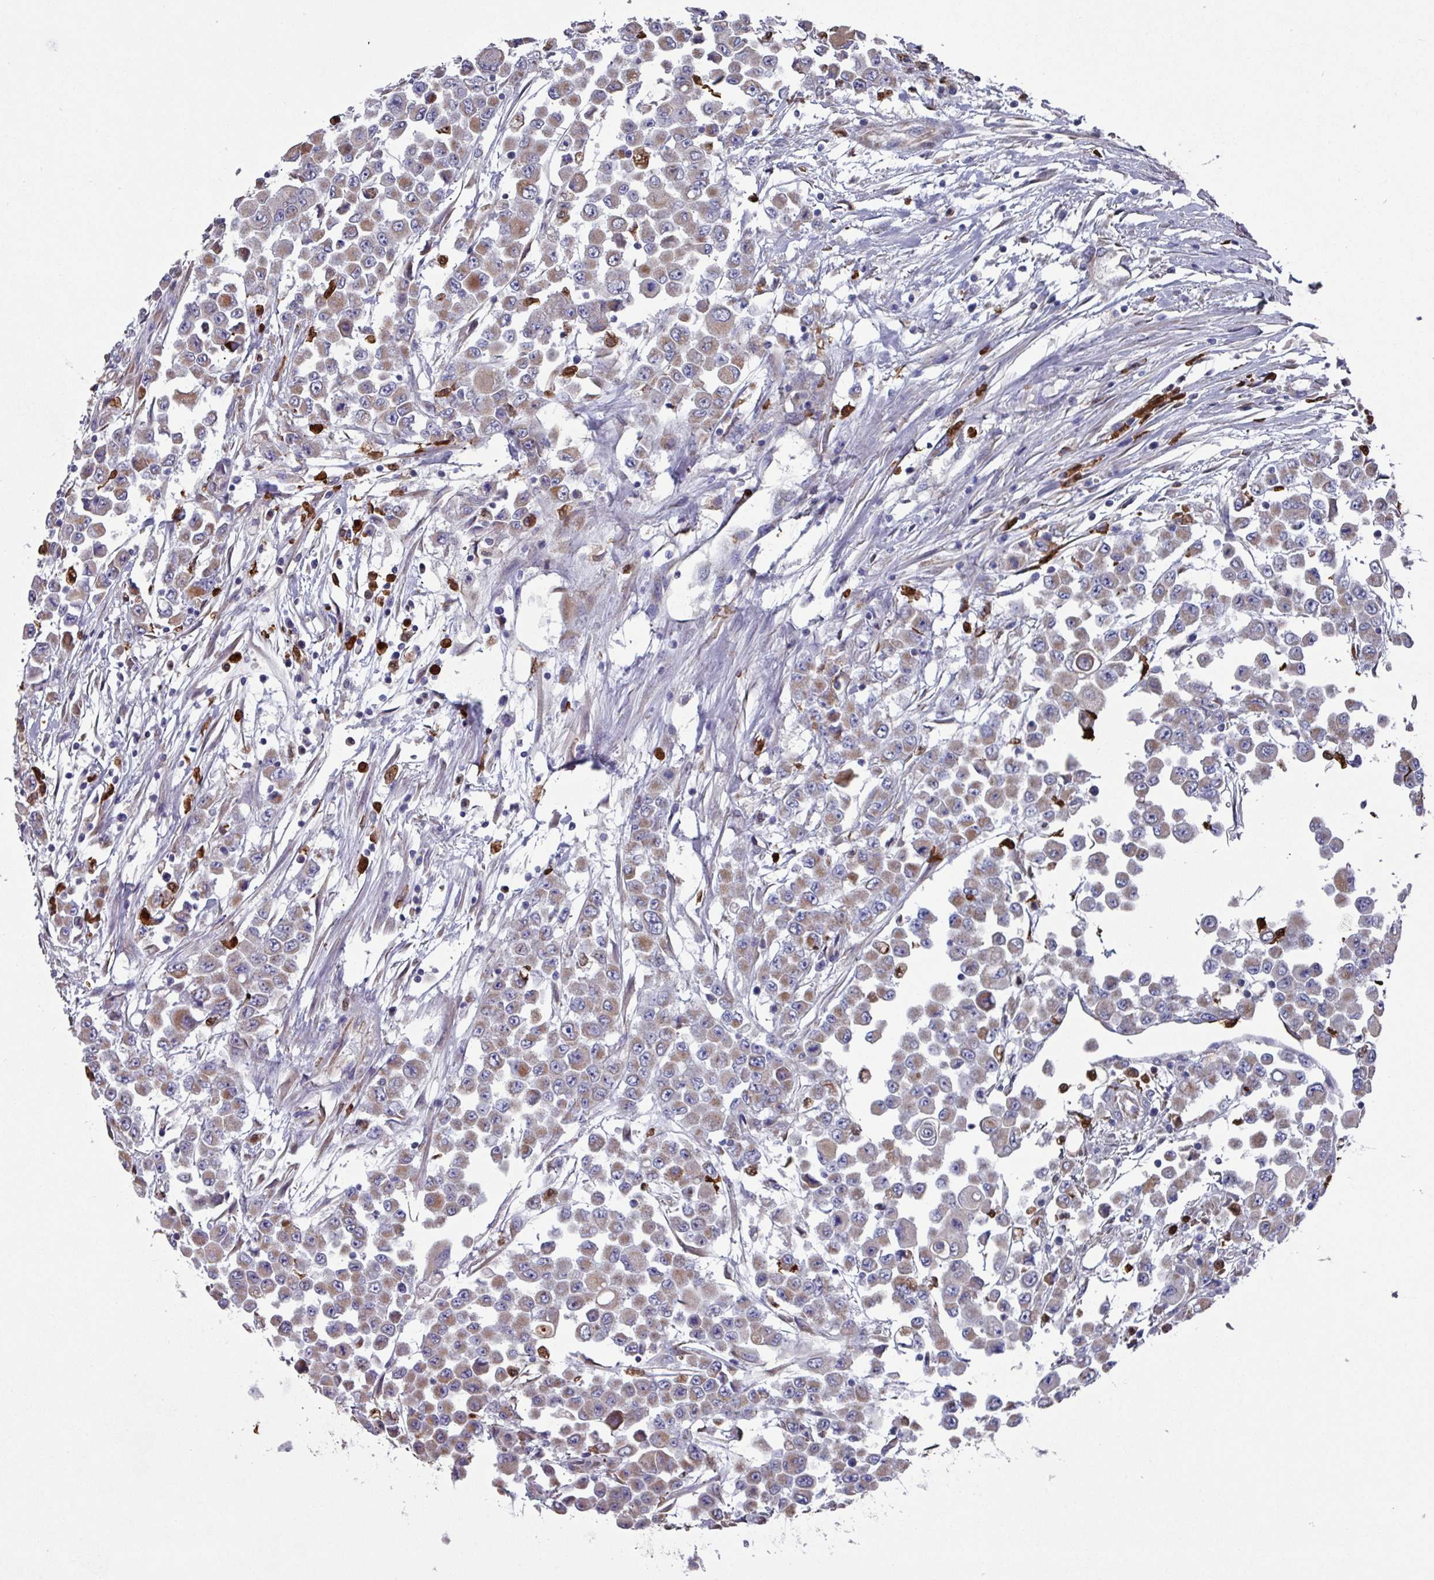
{"staining": {"intensity": "moderate", "quantity": ">75%", "location": "cytoplasmic/membranous"}, "tissue": "colorectal cancer", "cell_type": "Tumor cells", "image_type": "cancer", "snomed": [{"axis": "morphology", "description": "Adenocarcinoma, NOS"}, {"axis": "topography", "description": "Colon"}], "caption": "DAB (3,3'-diaminobenzidine) immunohistochemical staining of colorectal cancer (adenocarcinoma) shows moderate cytoplasmic/membranous protein positivity in approximately >75% of tumor cells. Immunohistochemistry (ihc) stains the protein in brown and the nuclei are stained blue.", "gene": "UQCC2", "patient": {"sex": "male", "age": 51}}